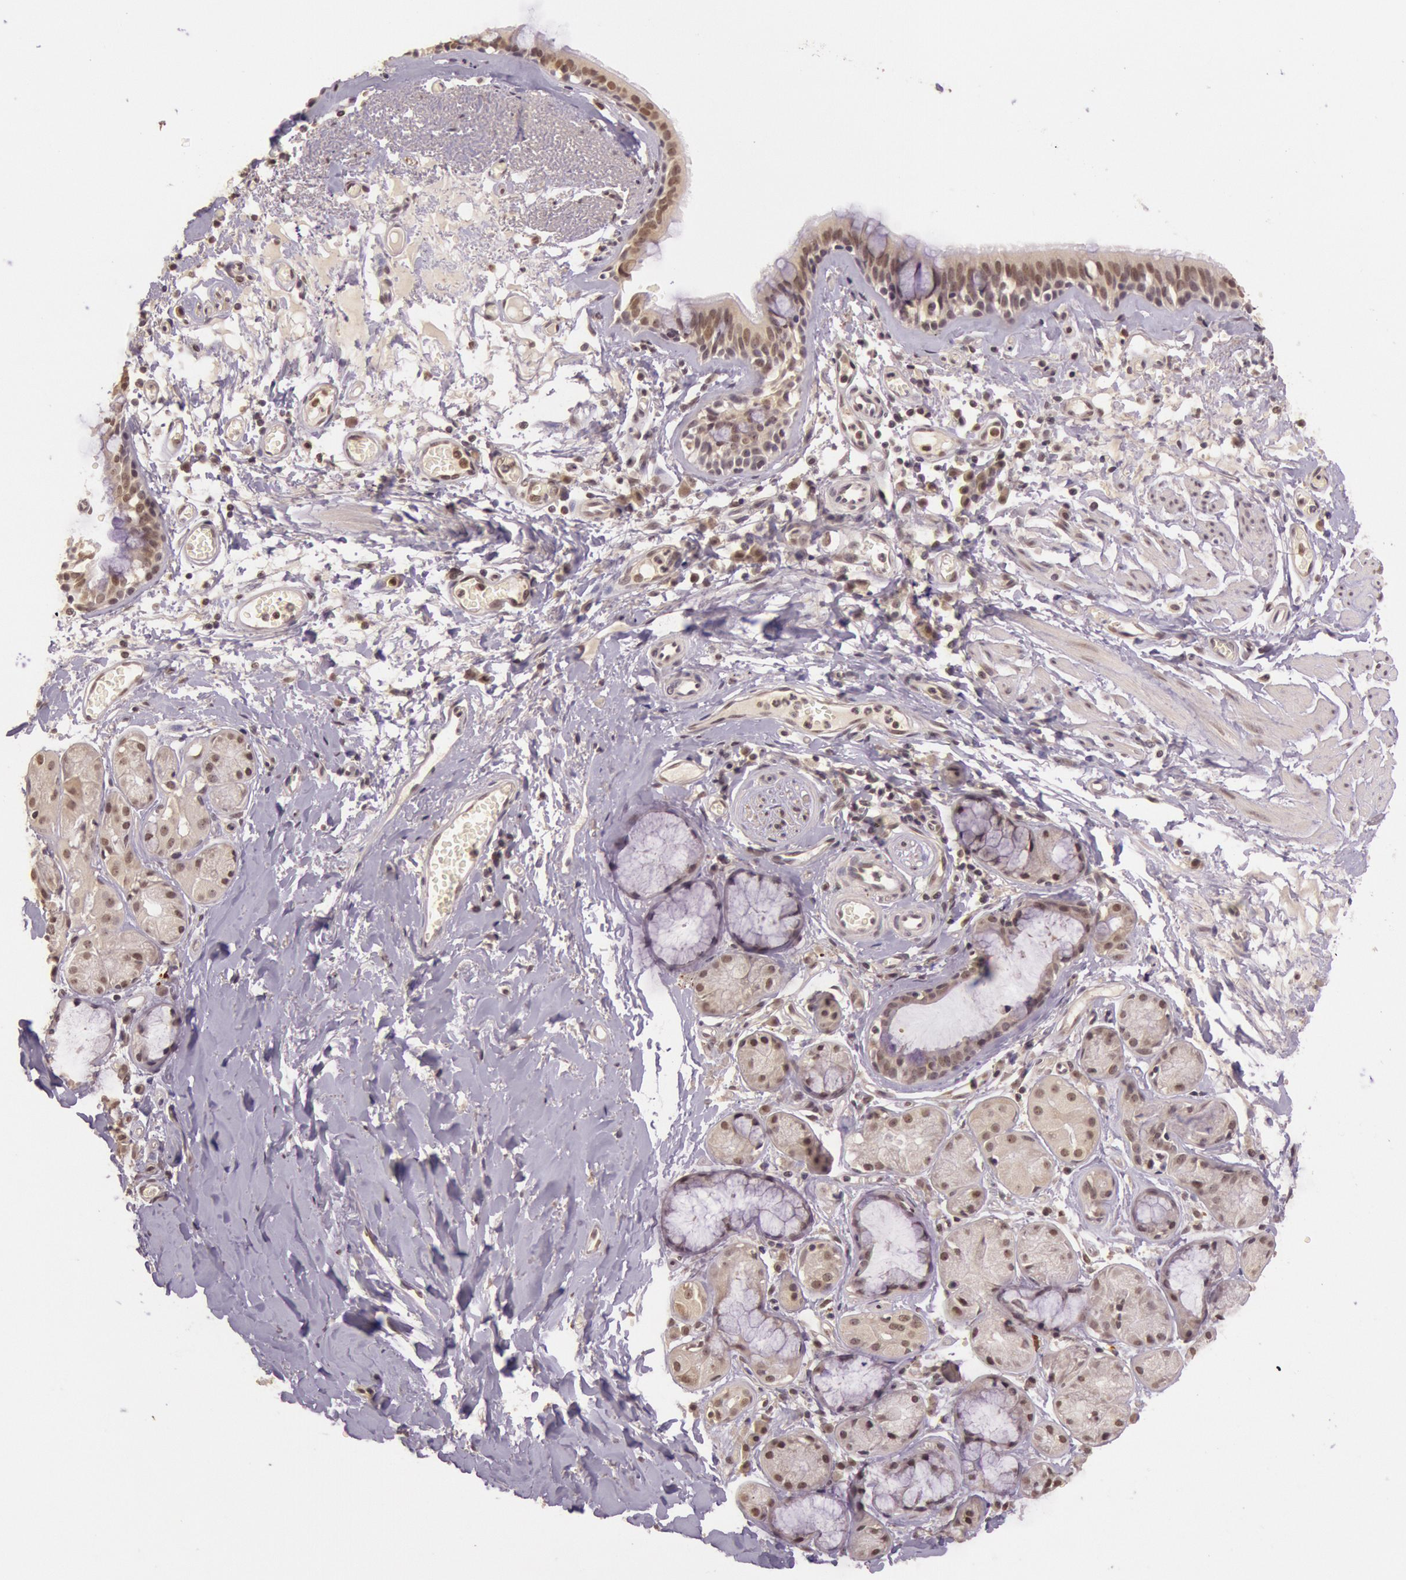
{"staining": {"intensity": "moderate", "quantity": "25%-75%", "location": "nuclear"}, "tissue": "bronchus", "cell_type": "Respiratory epithelial cells", "image_type": "normal", "snomed": [{"axis": "morphology", "description": "Normal tissue, NOS"}, {"axis": "topography", "description": "Bronchus"}, {"axis": "topography", "description": "Lung"}], "caption": "Moderate nuclear protein positivity is appreciated in about 25%-75% of respiratory epithelial cells in bronchus.", "gene": "RTL10", "patient": {"sex": "female", "age": 56}}